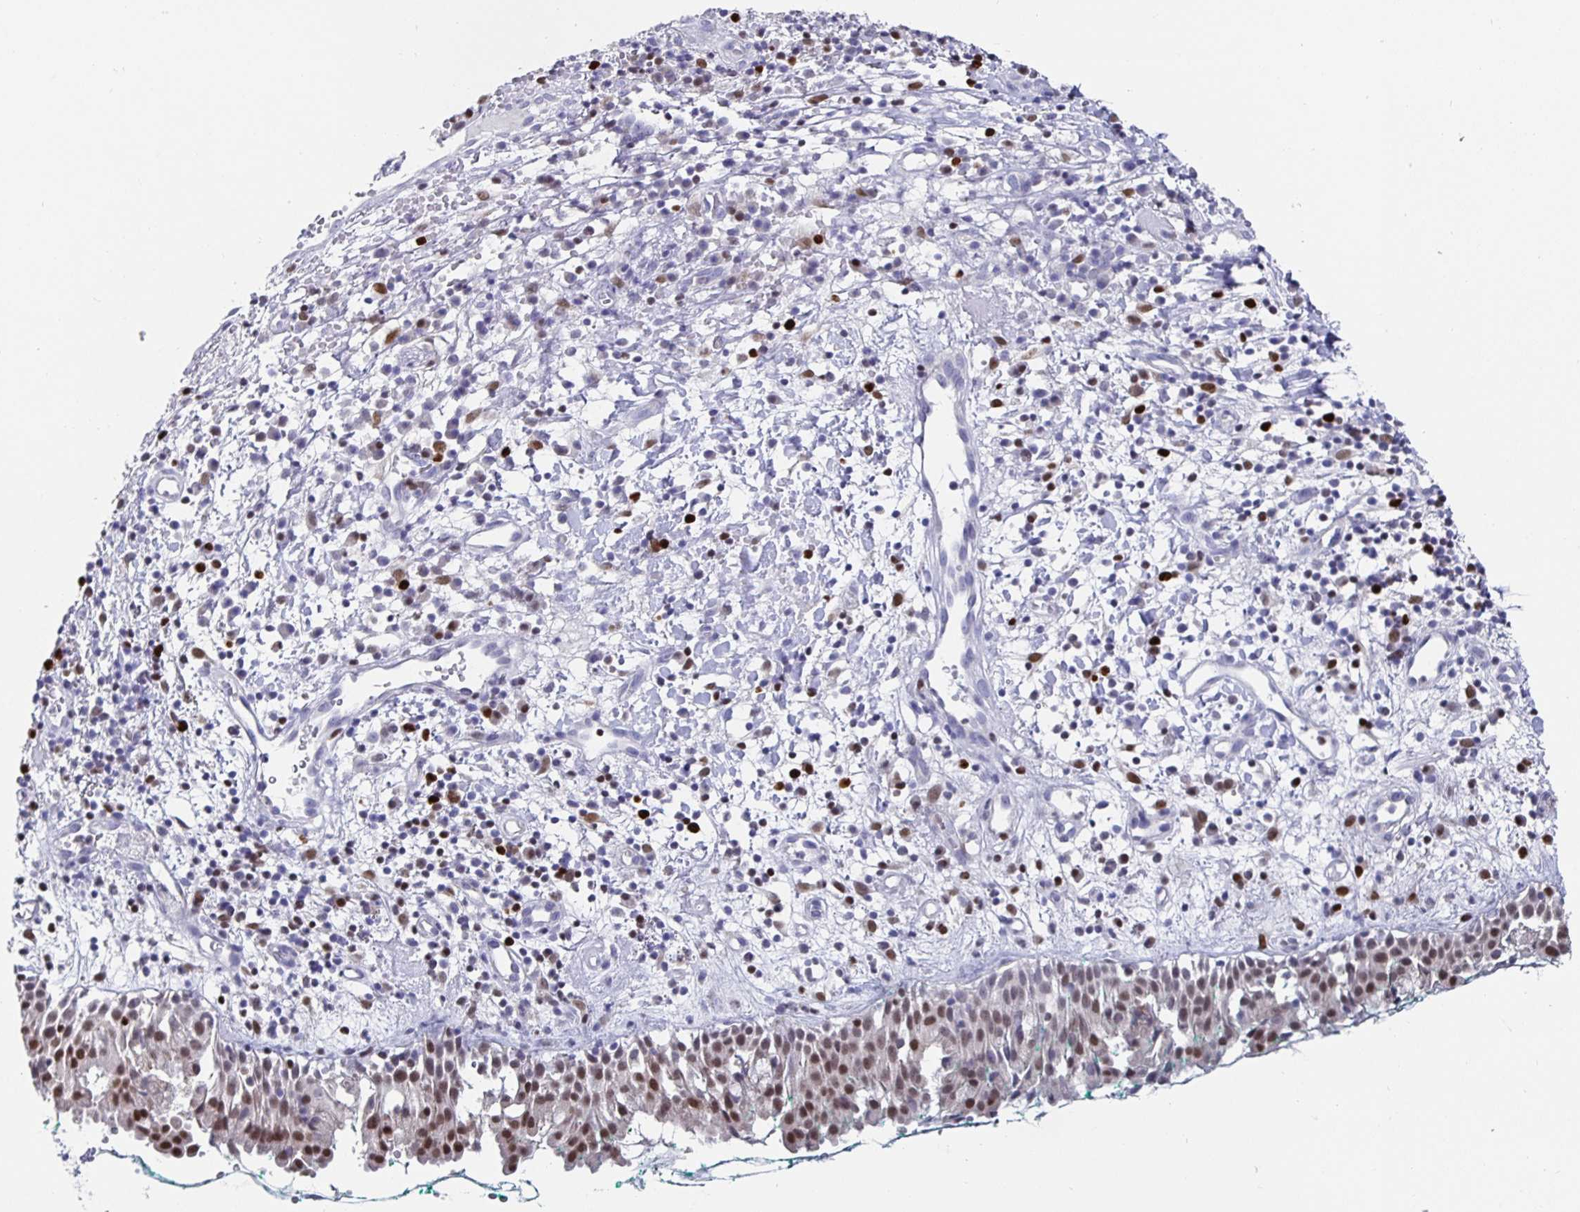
{"staining": {"intensity": "moderate", "quantity": "25%-75%", "location": "nuclear"}, "tissue": "nasopharynx", "cell_type": "Respiratory epithelial cells", "image_type": "normal", "snomed": [{"axis": "morphology", "description": "Normal tissue, NOS"}, {"axis": "morphology", "description": "Basal cell carcinoma"}, {"axis": "topography", "description": "Cartilage tissue"}, {"axis": "topography", "description": "Nasopharynx"}, {"axis": "topography", "description": "Oral tissue"}], "caption": "Protein analysis of unremarkable nasopharynx demonstrates moderate nuclear positivity in about 25%-75% of respiratory epithelial cells. (Stains: DAB in brown, nuclei in blue, Microscopy: brightfield microscopy at high magnification).", "gene": "RUNX2", "patient": {"sex": "female", "age": 77}}